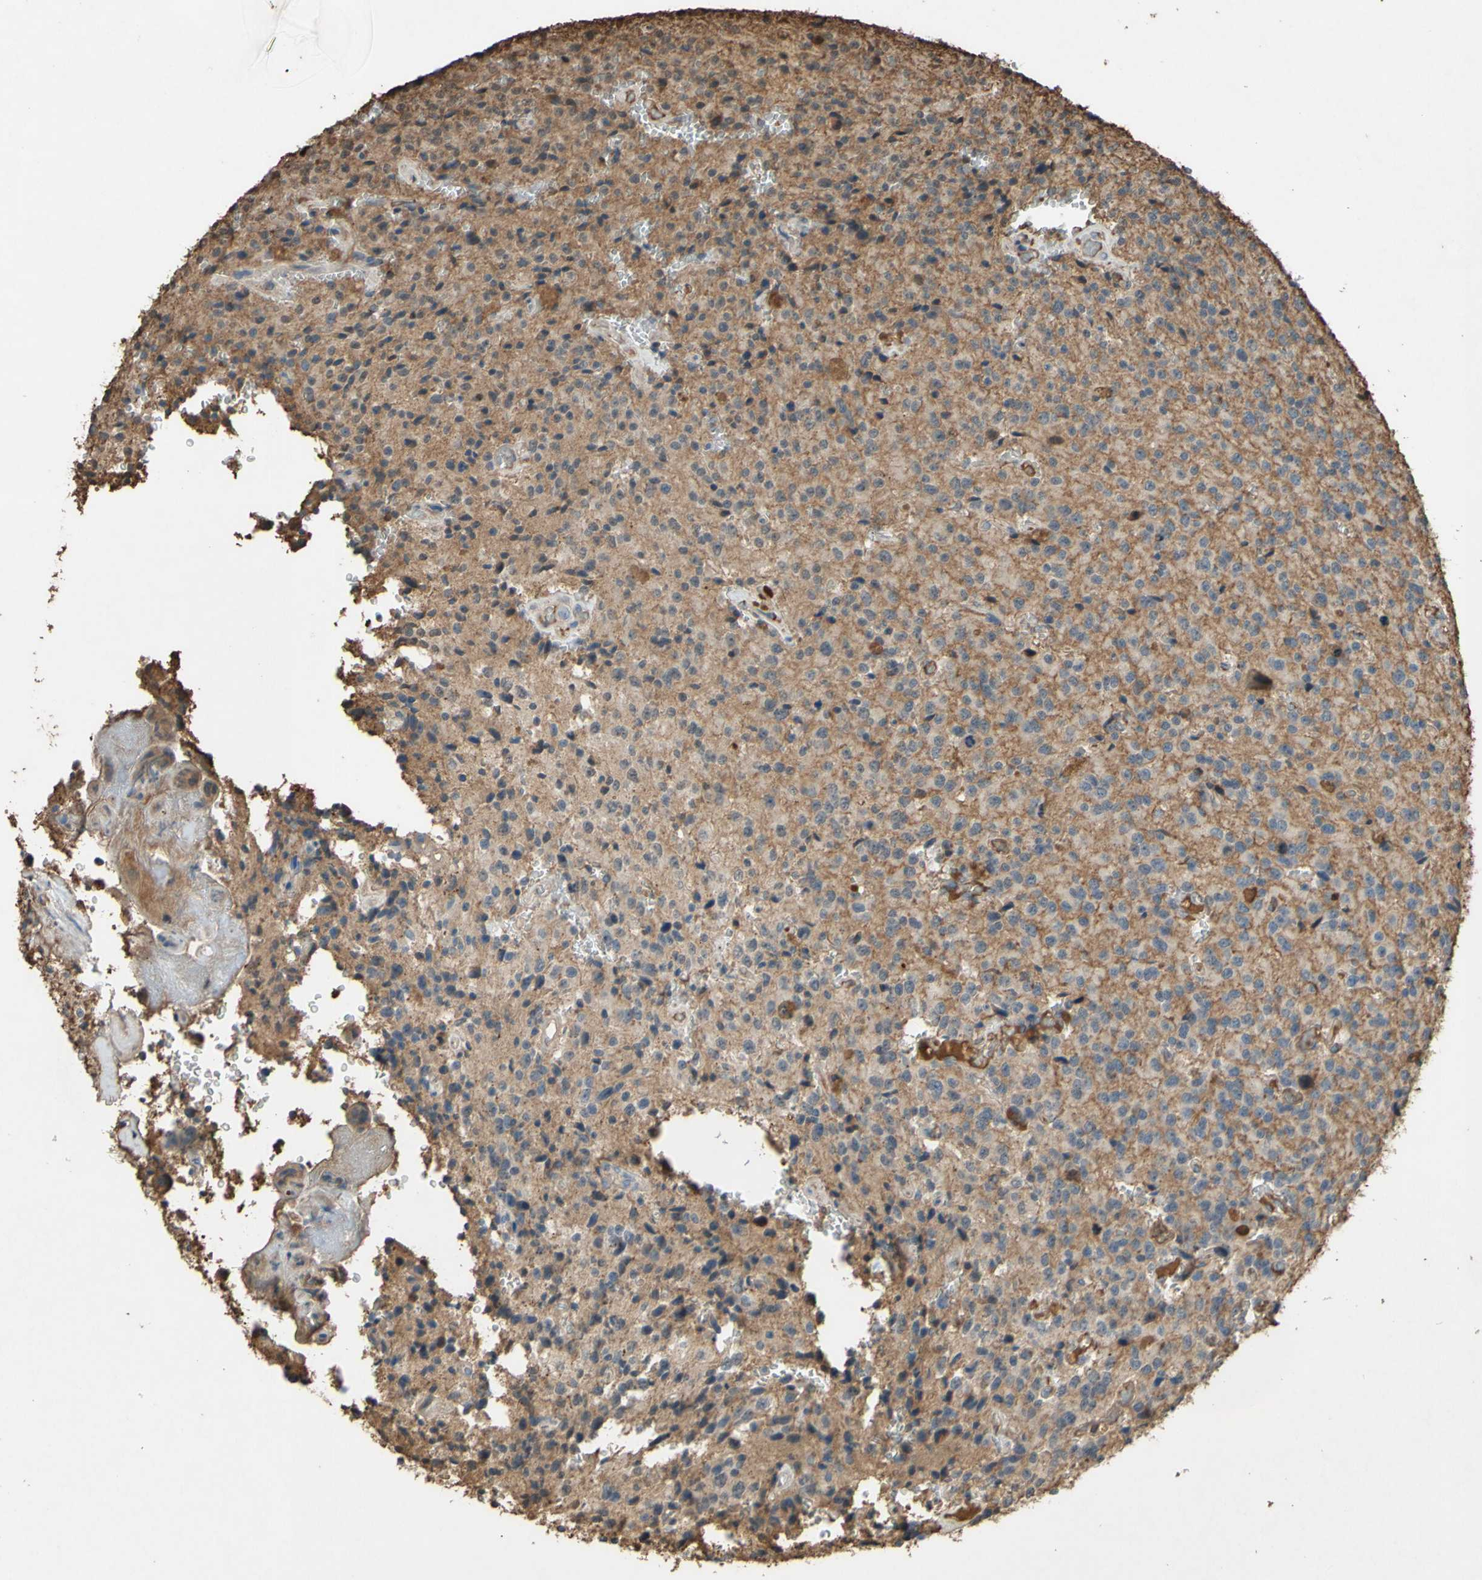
{"staining": {"intensity": "weak", "quantity": "25%-75%", "location": "cytoplasmic/membranous"}, "tissue": "glioma", "cell_type": "Tumor cells", "image_type": "cancer", "snomed": [{"axis": "morphology", "description": "Glioma, malignant, Low grade"}, {"axis": "topography", "description": "Brain"}], "caption": "About 25%-75% of tumor cells in human malignant low-grade glioma reveal weak cytoplasmic/membranous protein staining as visualized by brown immunohistochemical staining.", "gene": "PTGDS", "patient": {"sex": "male", "age": 58}}